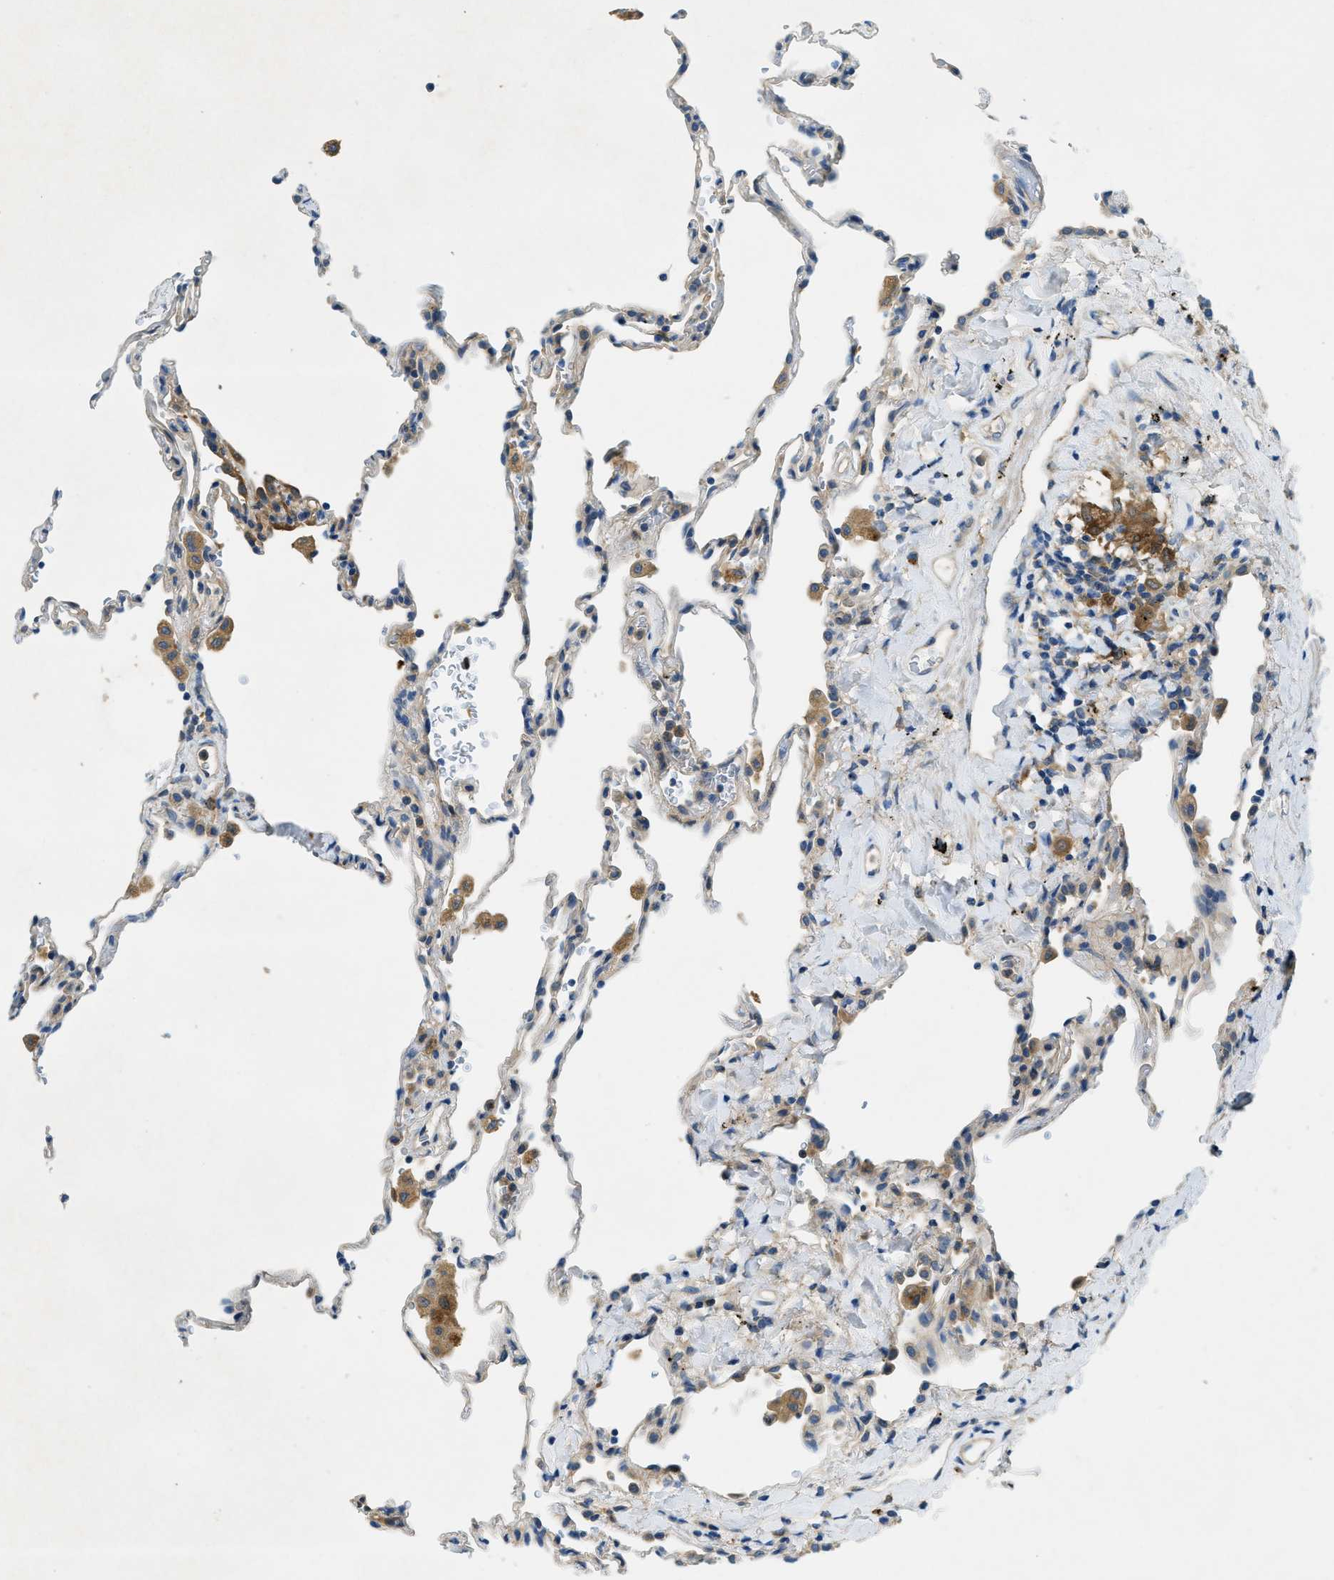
{"staining": {"intensity": "negative", "quantity": "none", "location": "none"}, "tissue": "lung", "cell_type": "Alveolar cells", "image_type": "normal", "snomed": [{"axis": "morphology", "description": "Normal tissue, NOS"}, {"axis": "topography", "description": "Lung"}], "caption": "Immunohistochemistry (IHC) photomicrograph of normal lung: human lung stained with DAB displays no significant protein positivity in alveolar cells.", "gene": "RIPK2", "patient": {"sex": "male", "age": 59}}